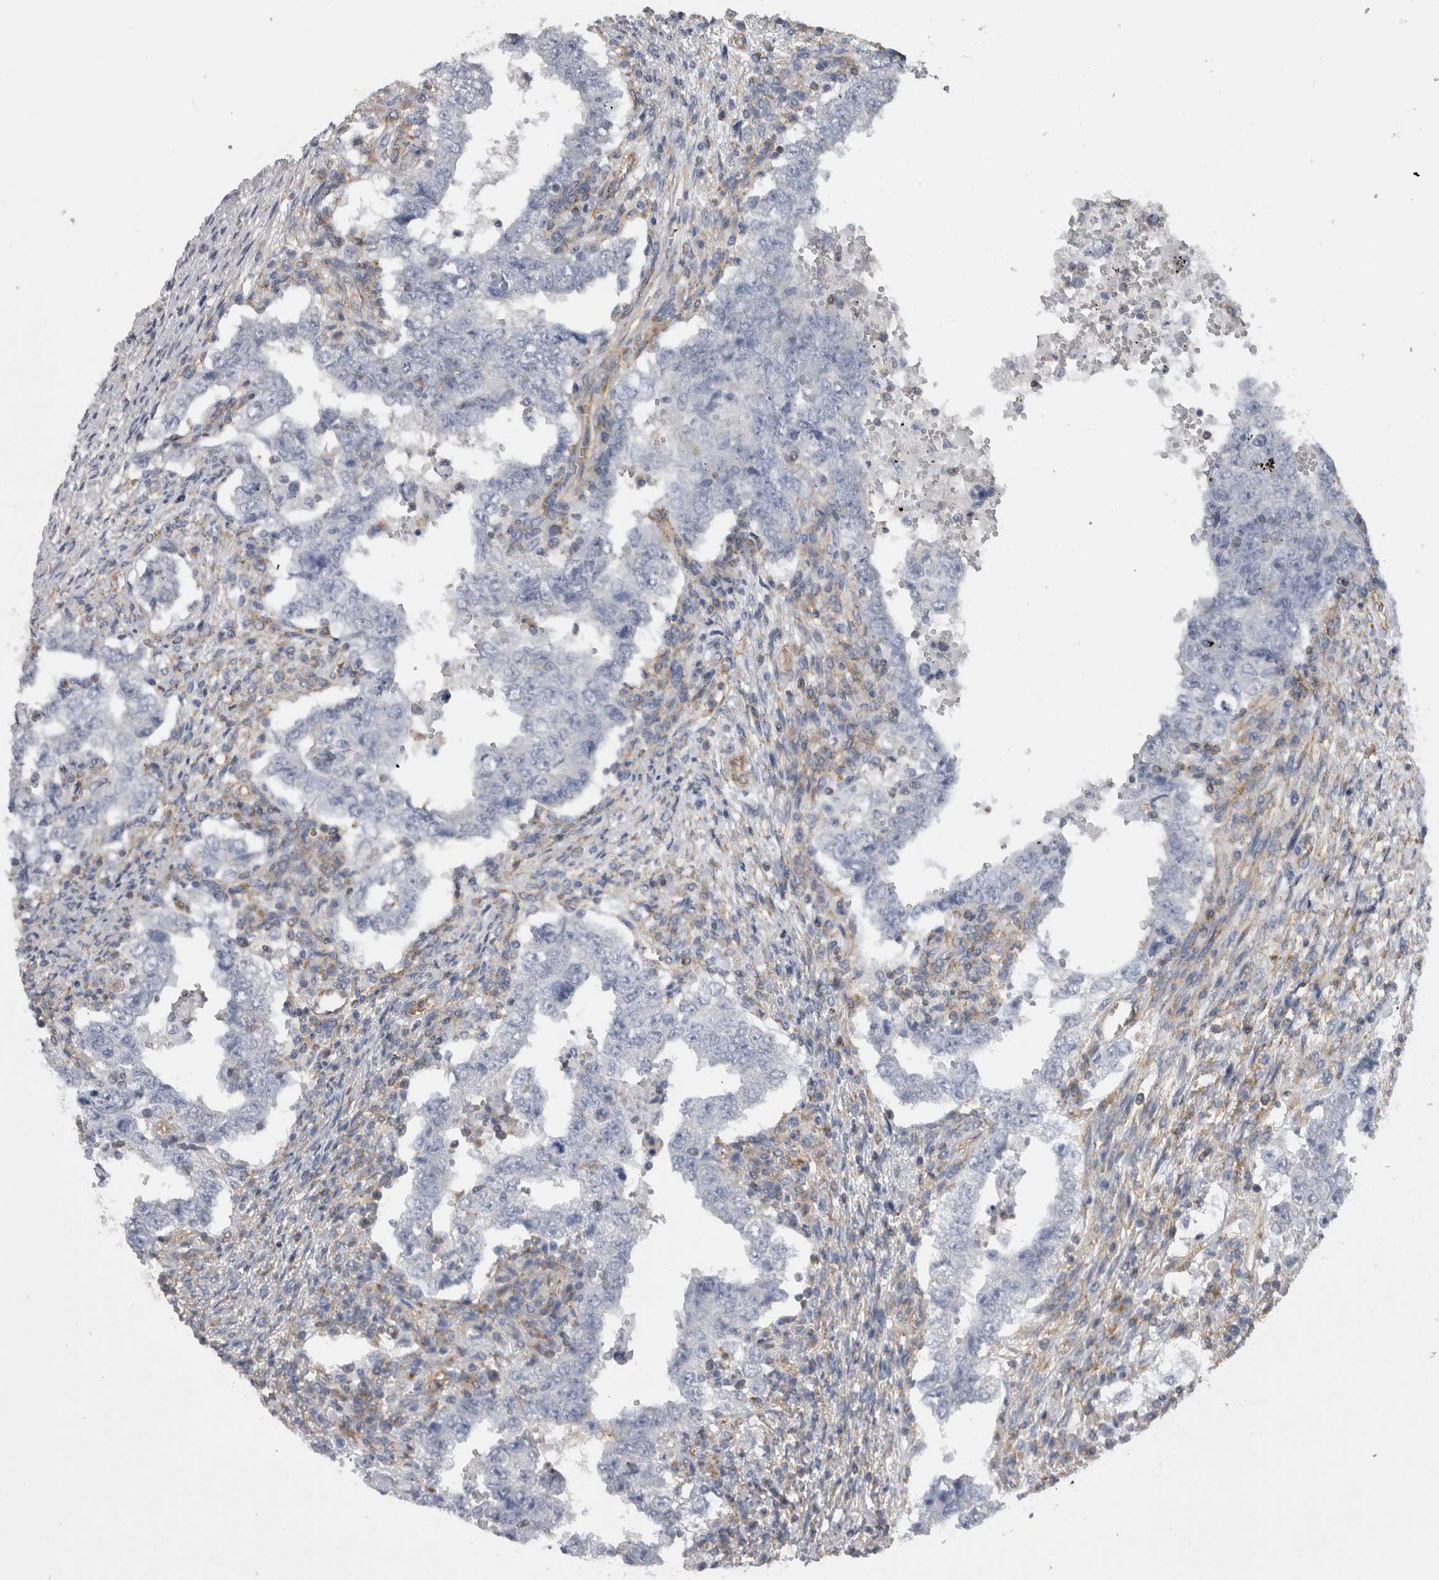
{"staining": {"intensity": "negative", "quantity": "none", "location": "none"}, "tissue": "testis cancer", "cell_type": "Tumor cells", "image_type": "cancer", "snomed": [{"axis": "morphology", "description": "Carcinoma, Embryonal, NOS"}, {"axis": "topography", "description": "Testis"}], "caption": "A photomicrograph of human embryonal carcinoma (testis) is negative for staining in tumor cells. (Brightfield microscopy of DAB (3,3'-diaminobenzidine) immunohistochemistry at high magnification).", "gene": "ATXN3", "patient": {"sex": "male", "age": 26}}